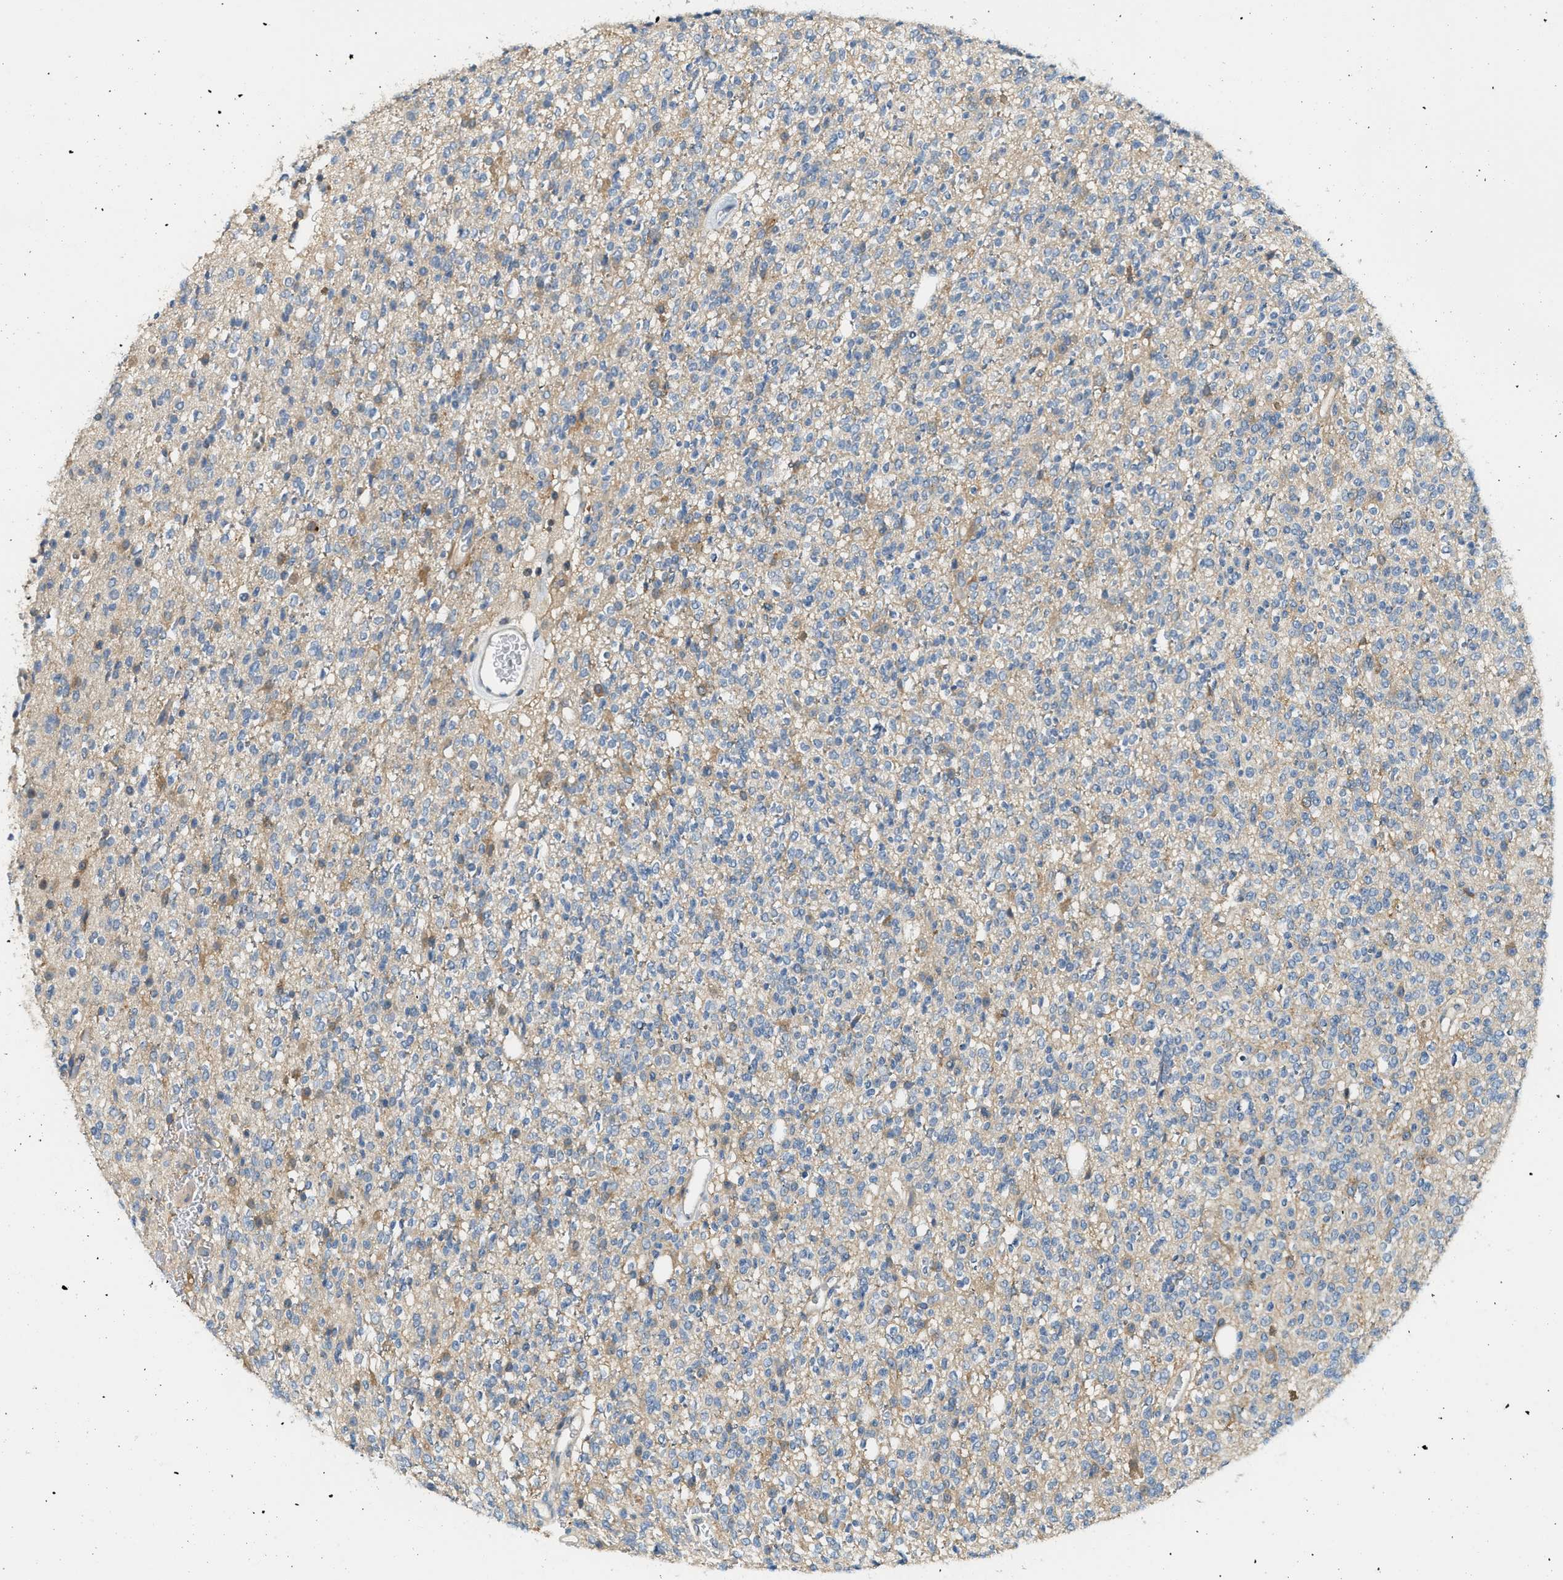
{"staining": {"intensity": "moderate", "quantity": "<25%", "location": "cytoplasmic/membranous"}, "tissue": "glioma", "cell_type": "Tumor cells", "image_type": "cancer", "snomed": [{"axis": "morphology", "description": "Glioma, malignant, High grade"}, {"axis": "topography", "description": "Brain"}], "caption": "Malignant glioma (high-grade) stained with IHC displays moderate cytoplasmic/membranous positivity in approximately <25% of tumor cells.", "gene": "PDCL3", "patient": {"sex": "male", "age": 34}}